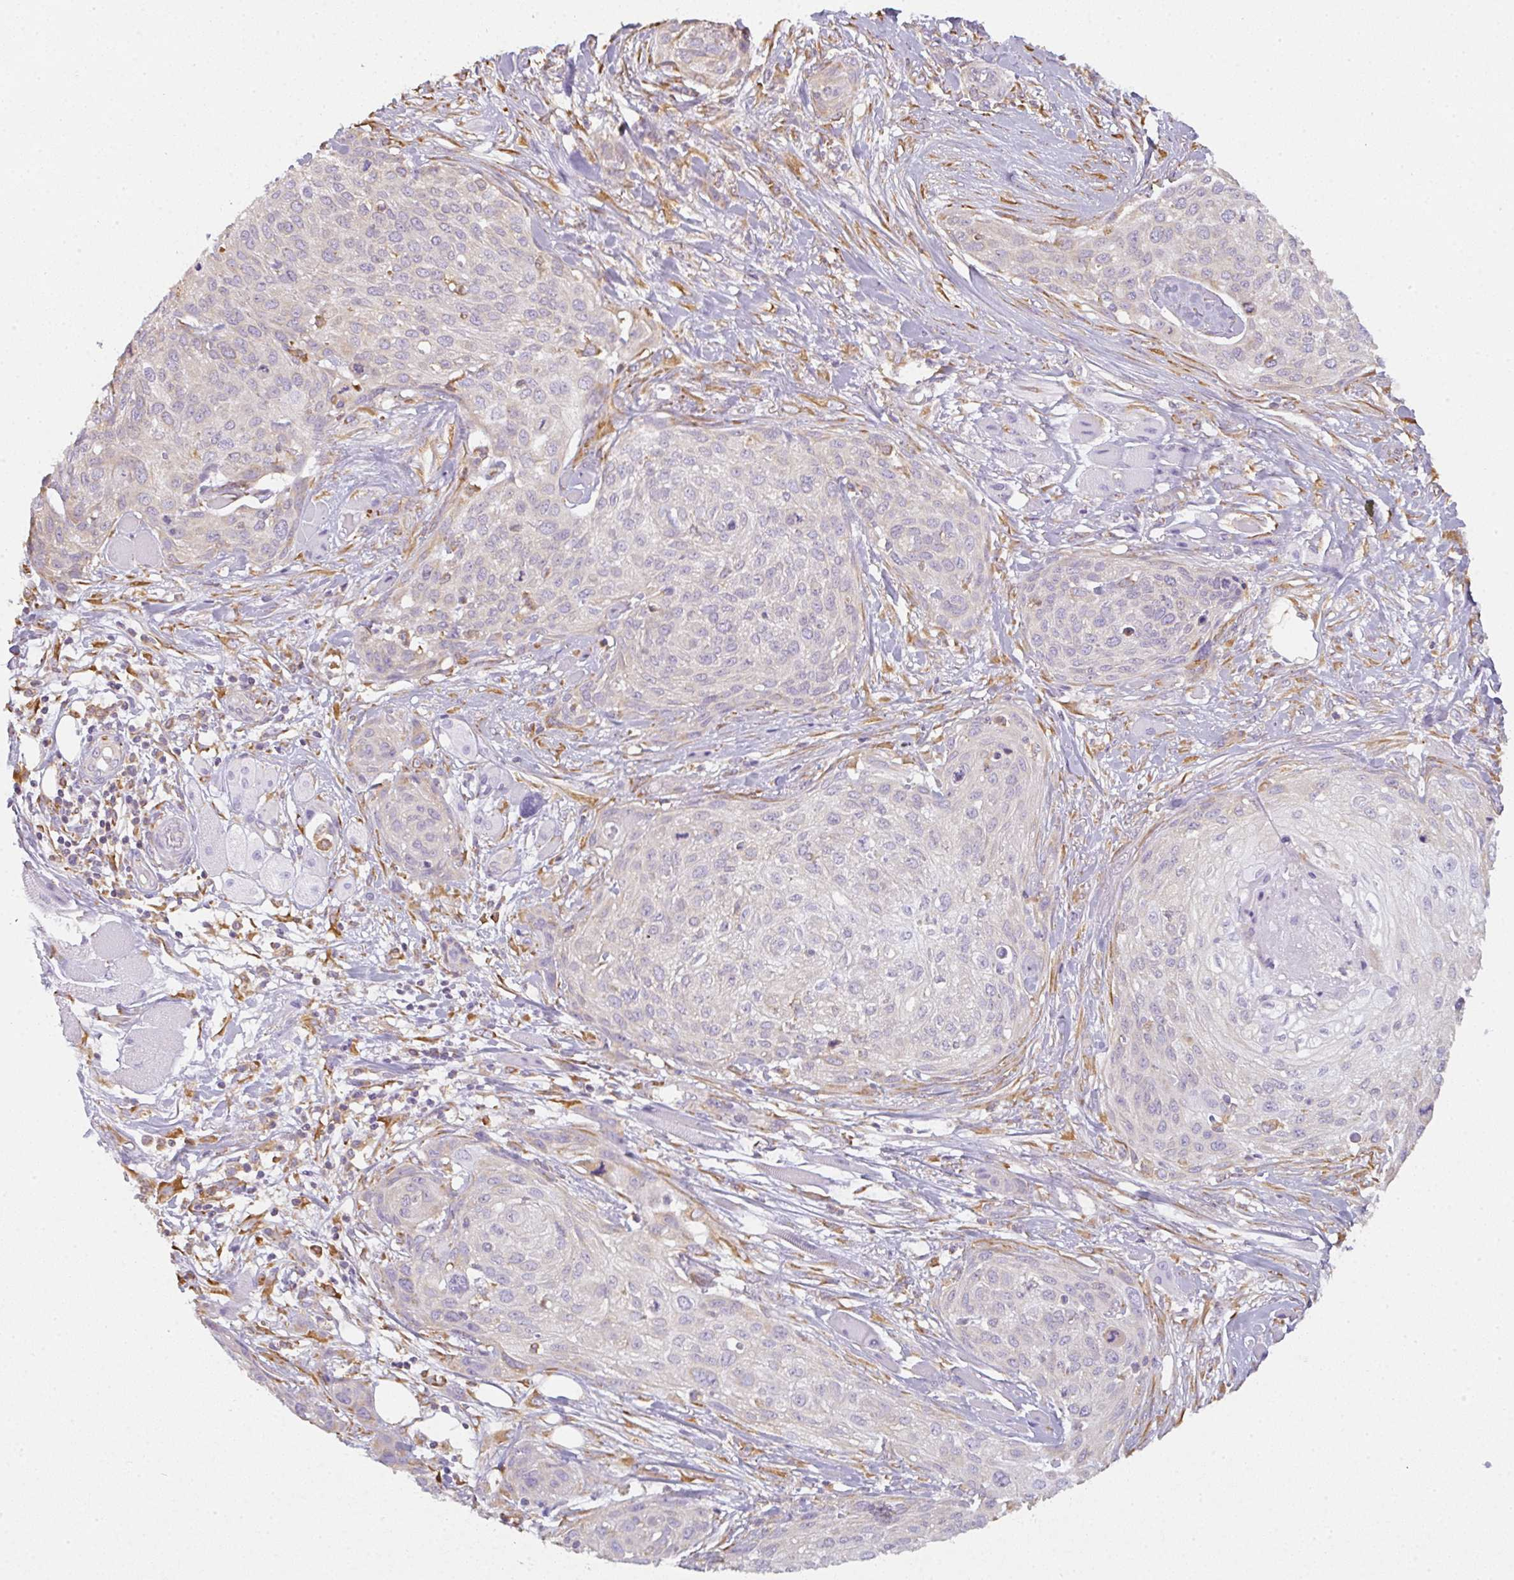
{"staining": {"intensity": "negative", "quantity": "none", "location": "none"}, "tissue": "skin cancer", "cell_type": "Tumor cells", "image_type": "cancer", "snomed": [{"axis": "morphology", "description": "Squamous cell carcinoma, NOS"}, {"axis": "topography", "description": "Skin"}], "caption": "This histopathology image is of skin cancer (squamous cell carcinoma) stained with immunohistochemistry to label a protein in brown with the nuclei are counter-stained blue. There is no expression in tumor cells. Nuclei are stained in blue.", "gene": "DOK4", "patient": {"sex": "female", "age": 87}}